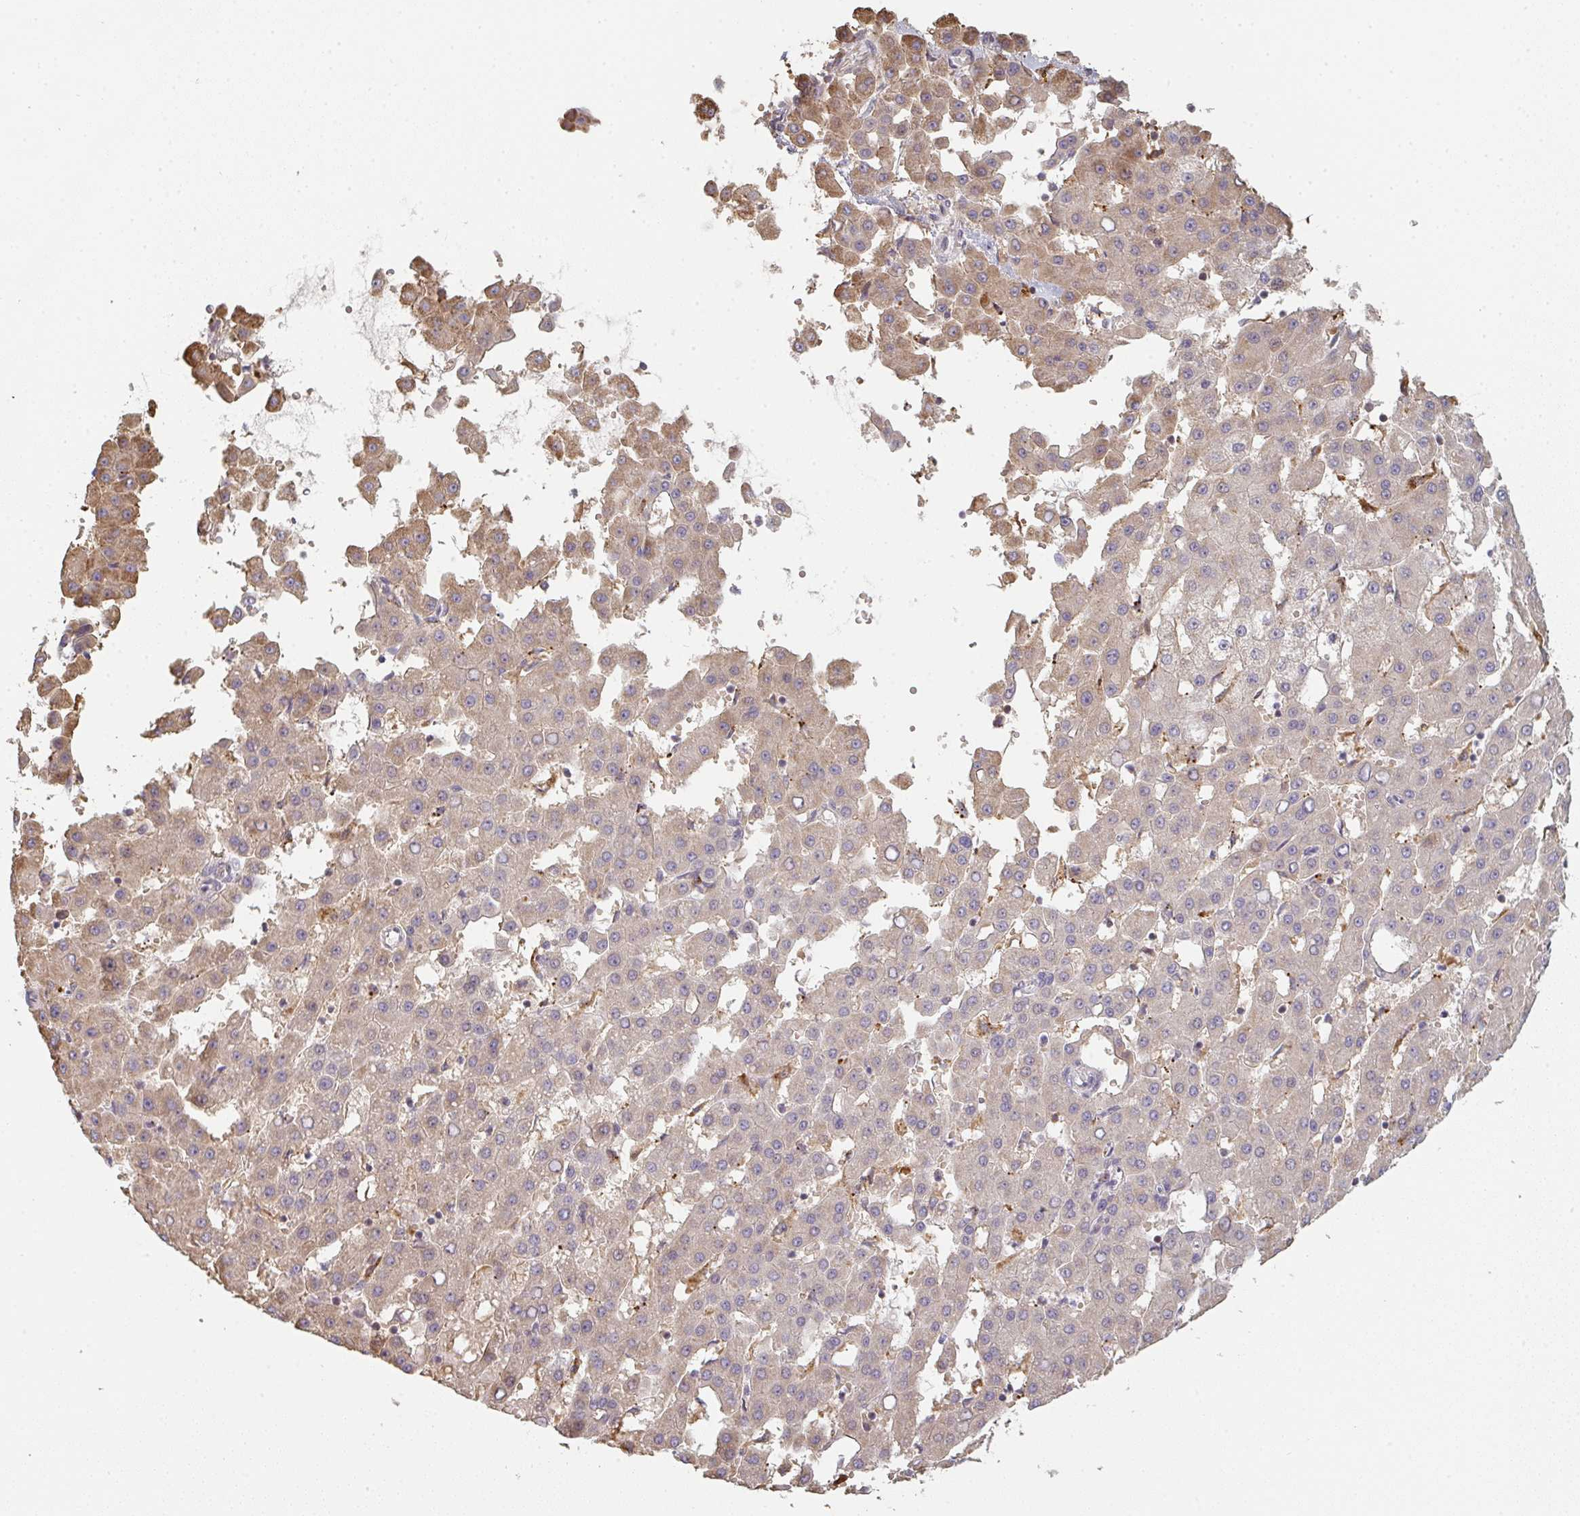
{"staining": {"intensity": "weak", "quantity": "25%-75%", "location": "cytoplasmic/membranous"}, "tissue": "liver cancer", "cell_type": "Tumor cells", "image_type": "cancer", "snomed": [{"axis": "morphology", "description": "Carcinoma, Hepatocellular, NOS"}, {"axis": "topography", "description": "Liver"}], "caption": "High-magnification brightfield microscopy of hepatocellular carcinoma (liver) stained with DAB (brown) and counterstained with hematoxylin (blue). tumor cells exhibit weak cytoplasmic/membranous expression is identified in approximately25%-75% of cells. (DAB IHC, brown staining for protein, blue staining for nuclei).", "gene": "TMEM237", "patient": {"sex": "male", "age": 47}}